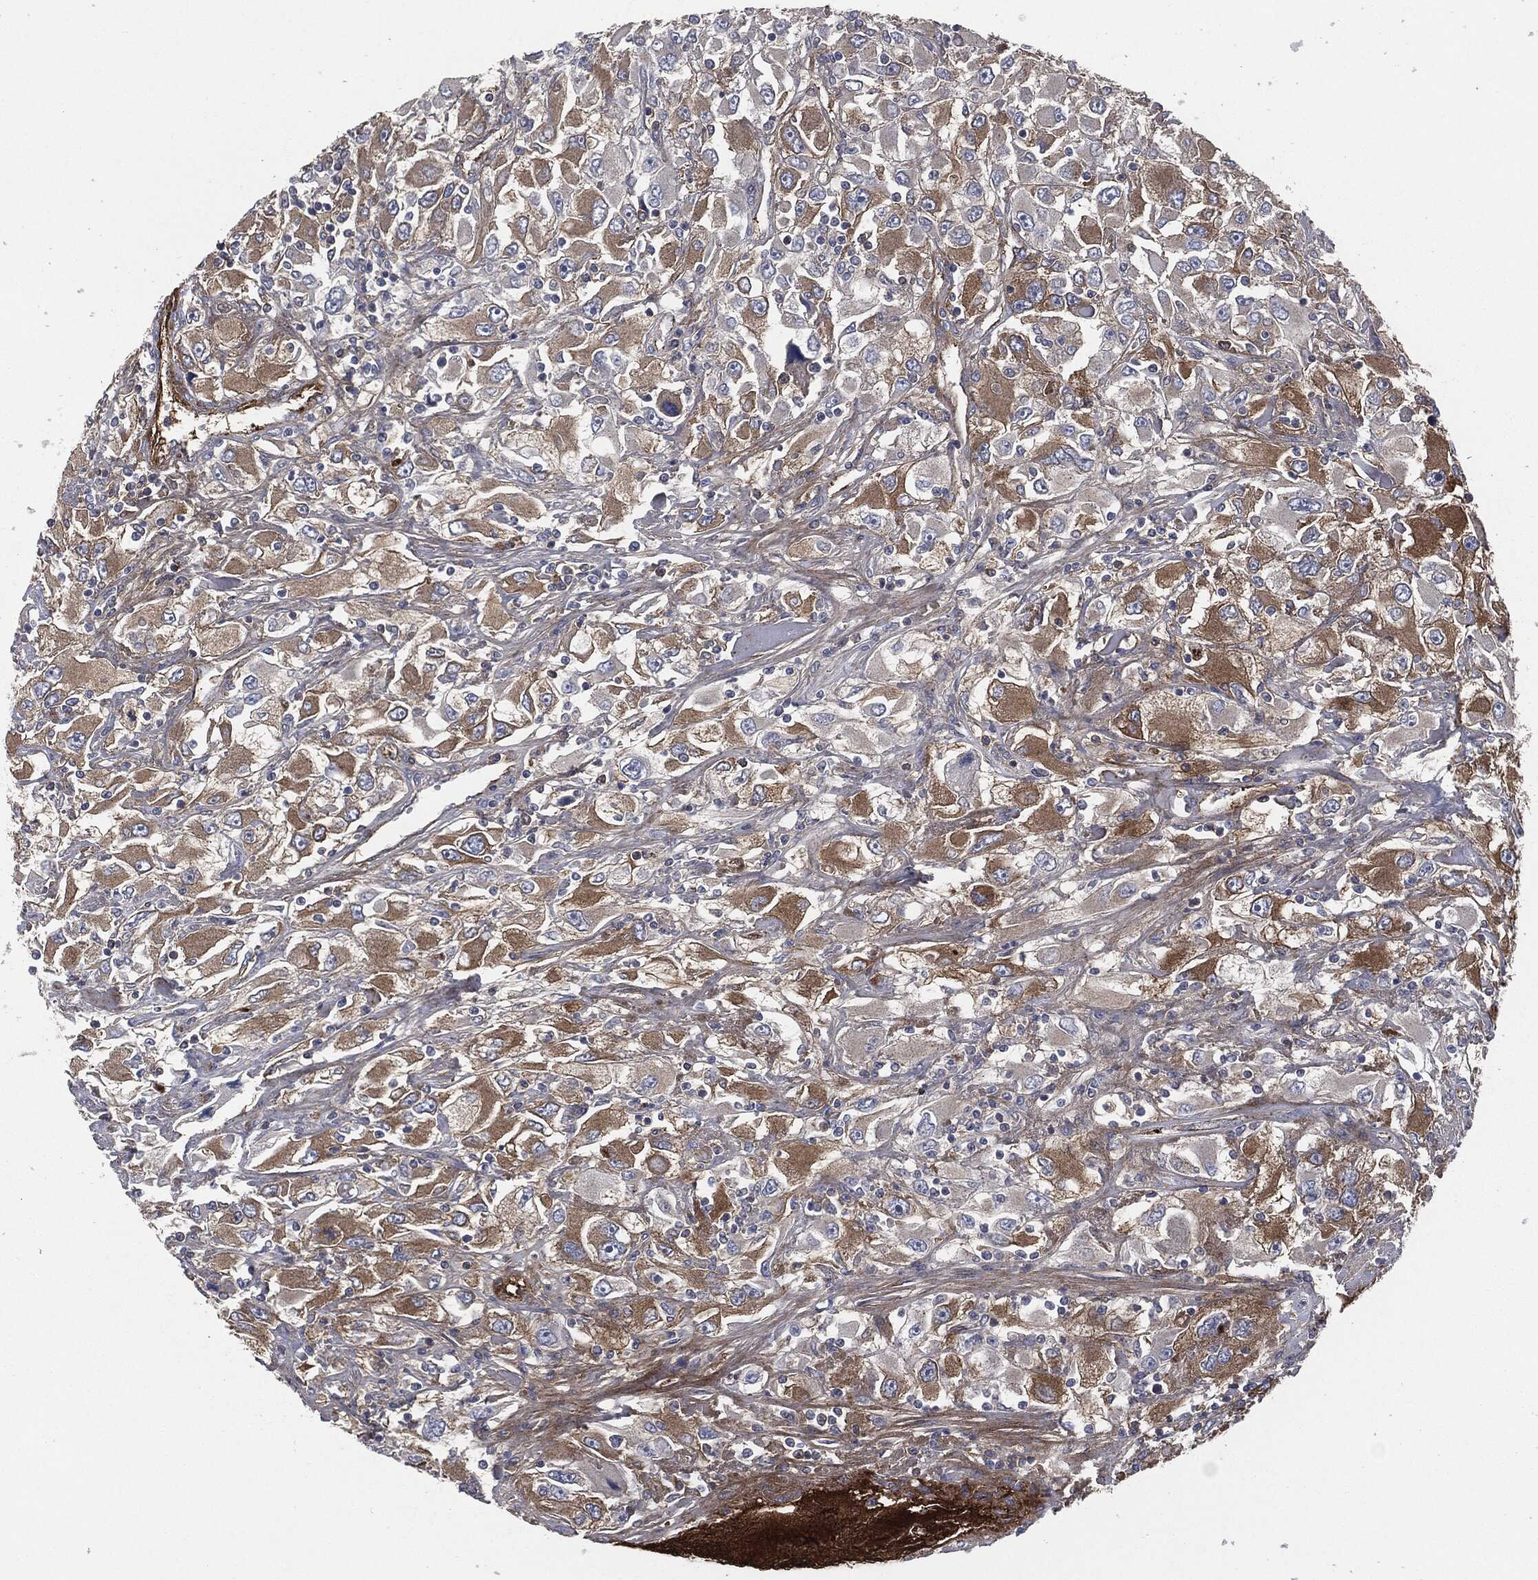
{"staining": {"intensity": "weak", "quantity": "25%-75%", "location": "cytoplasmic/membranous"}, "tissue": "renal cancer", "cell_type": "Tumor cells", "image_type": "cancer", "snomed": [{"axis": "morphology", "description": "Adenocarcinoma, NOS"}, {"axis": "topography", "description": "Kidney"}], "caption": "Protein expression analysis of human renal cancer reveals weak cytoplasmic/membranous expression in about 25%-75% of tumor cells. (Brightfield microscopy of DAB IHC at high magnification).", "gene": "APOB", "patient": {"sex": "female", "age": 52}}